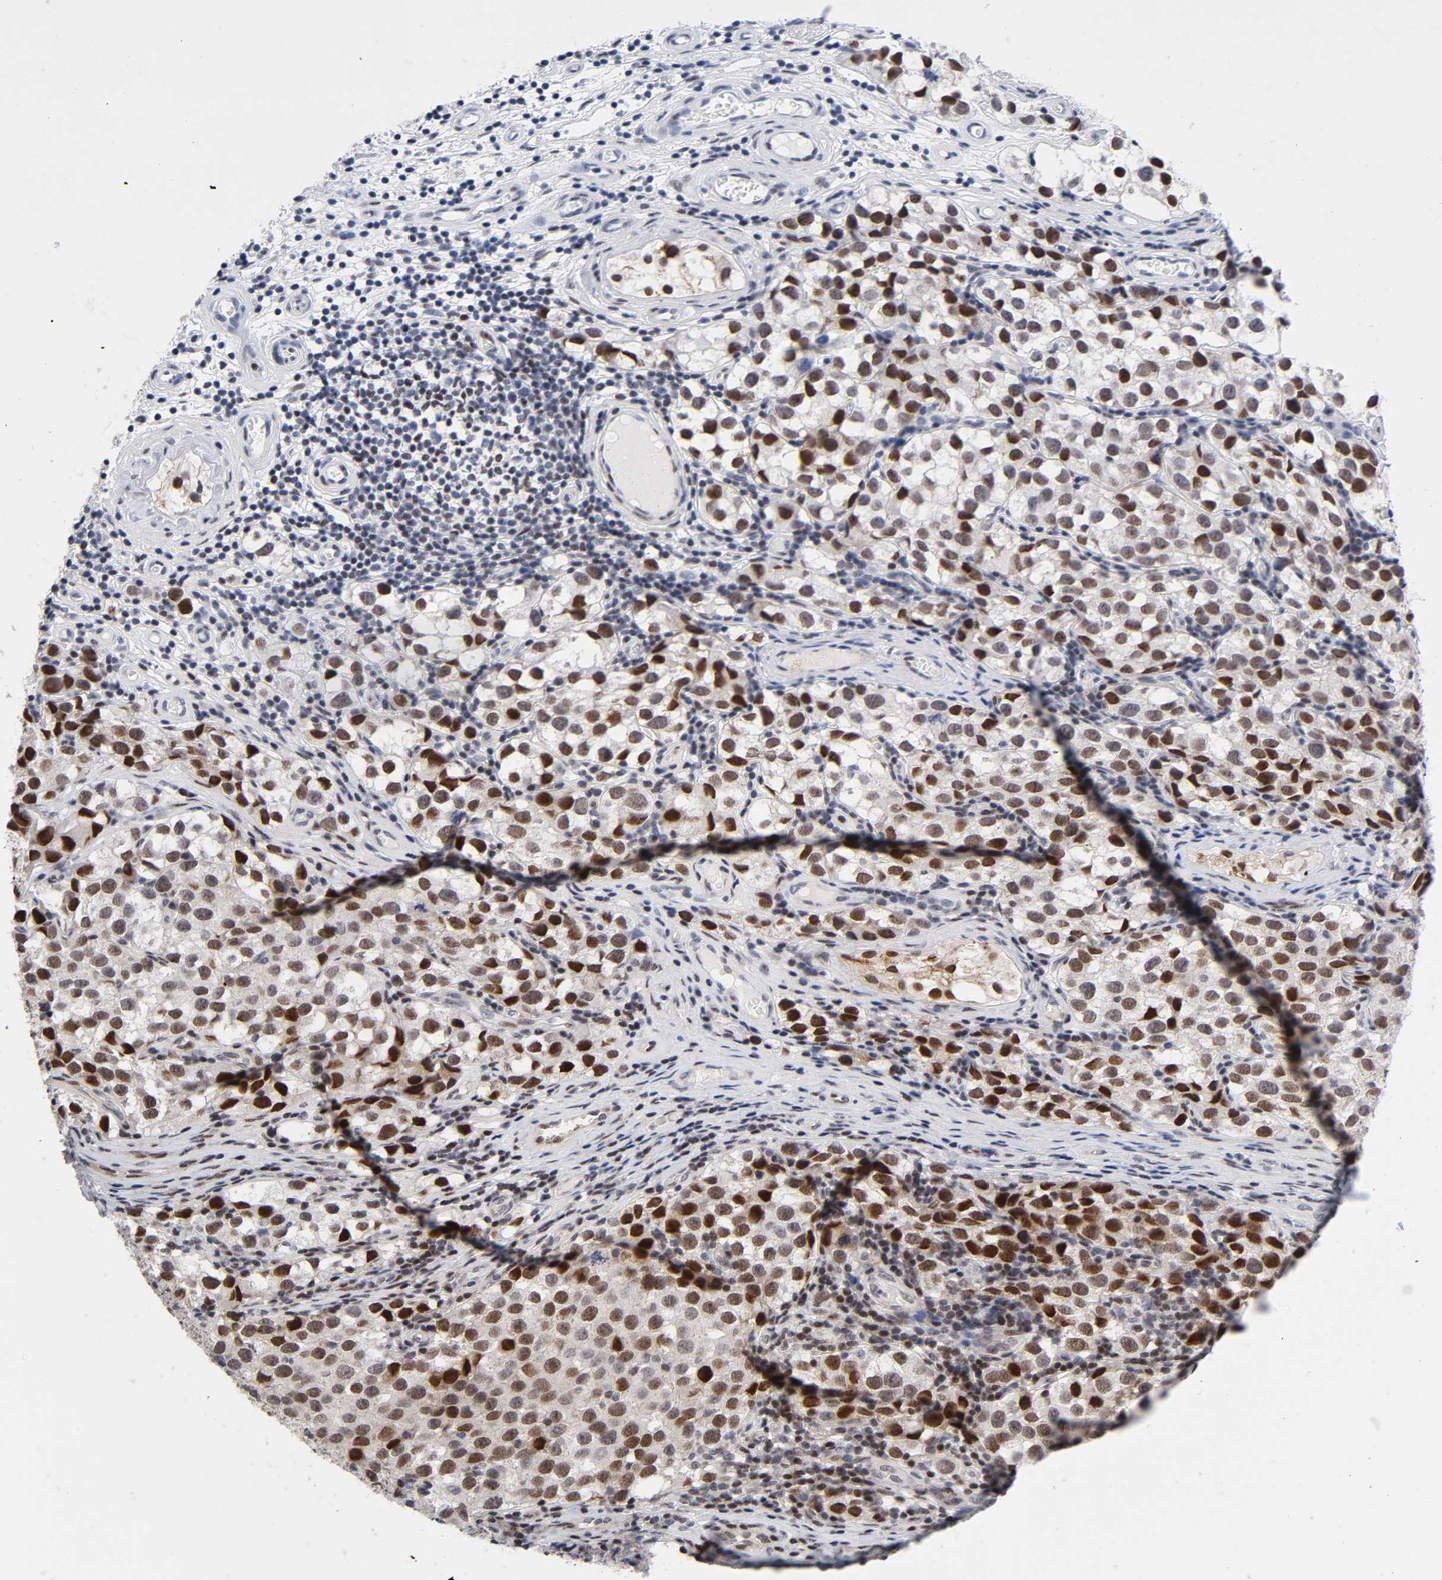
{"staining": {"intensity": "moderate", "quantity": ">75%", "location": "nuclear"}, "tissue": "testis cancer", "cell_type": "Tumor cells", "image_type": "cancer", "snomed": [{"axis": "morphology", "description": "Seminoma, NOS"}, {"axis": "topography", "description": "Testis"}], "caption": "The histopathology image demonstrates staining of testis seminoma, revealing moderate nuclear protein positivity (brown color) within tumor cells.", "gene": "STK38", "patient": {"sex": "male", "age": 39}}